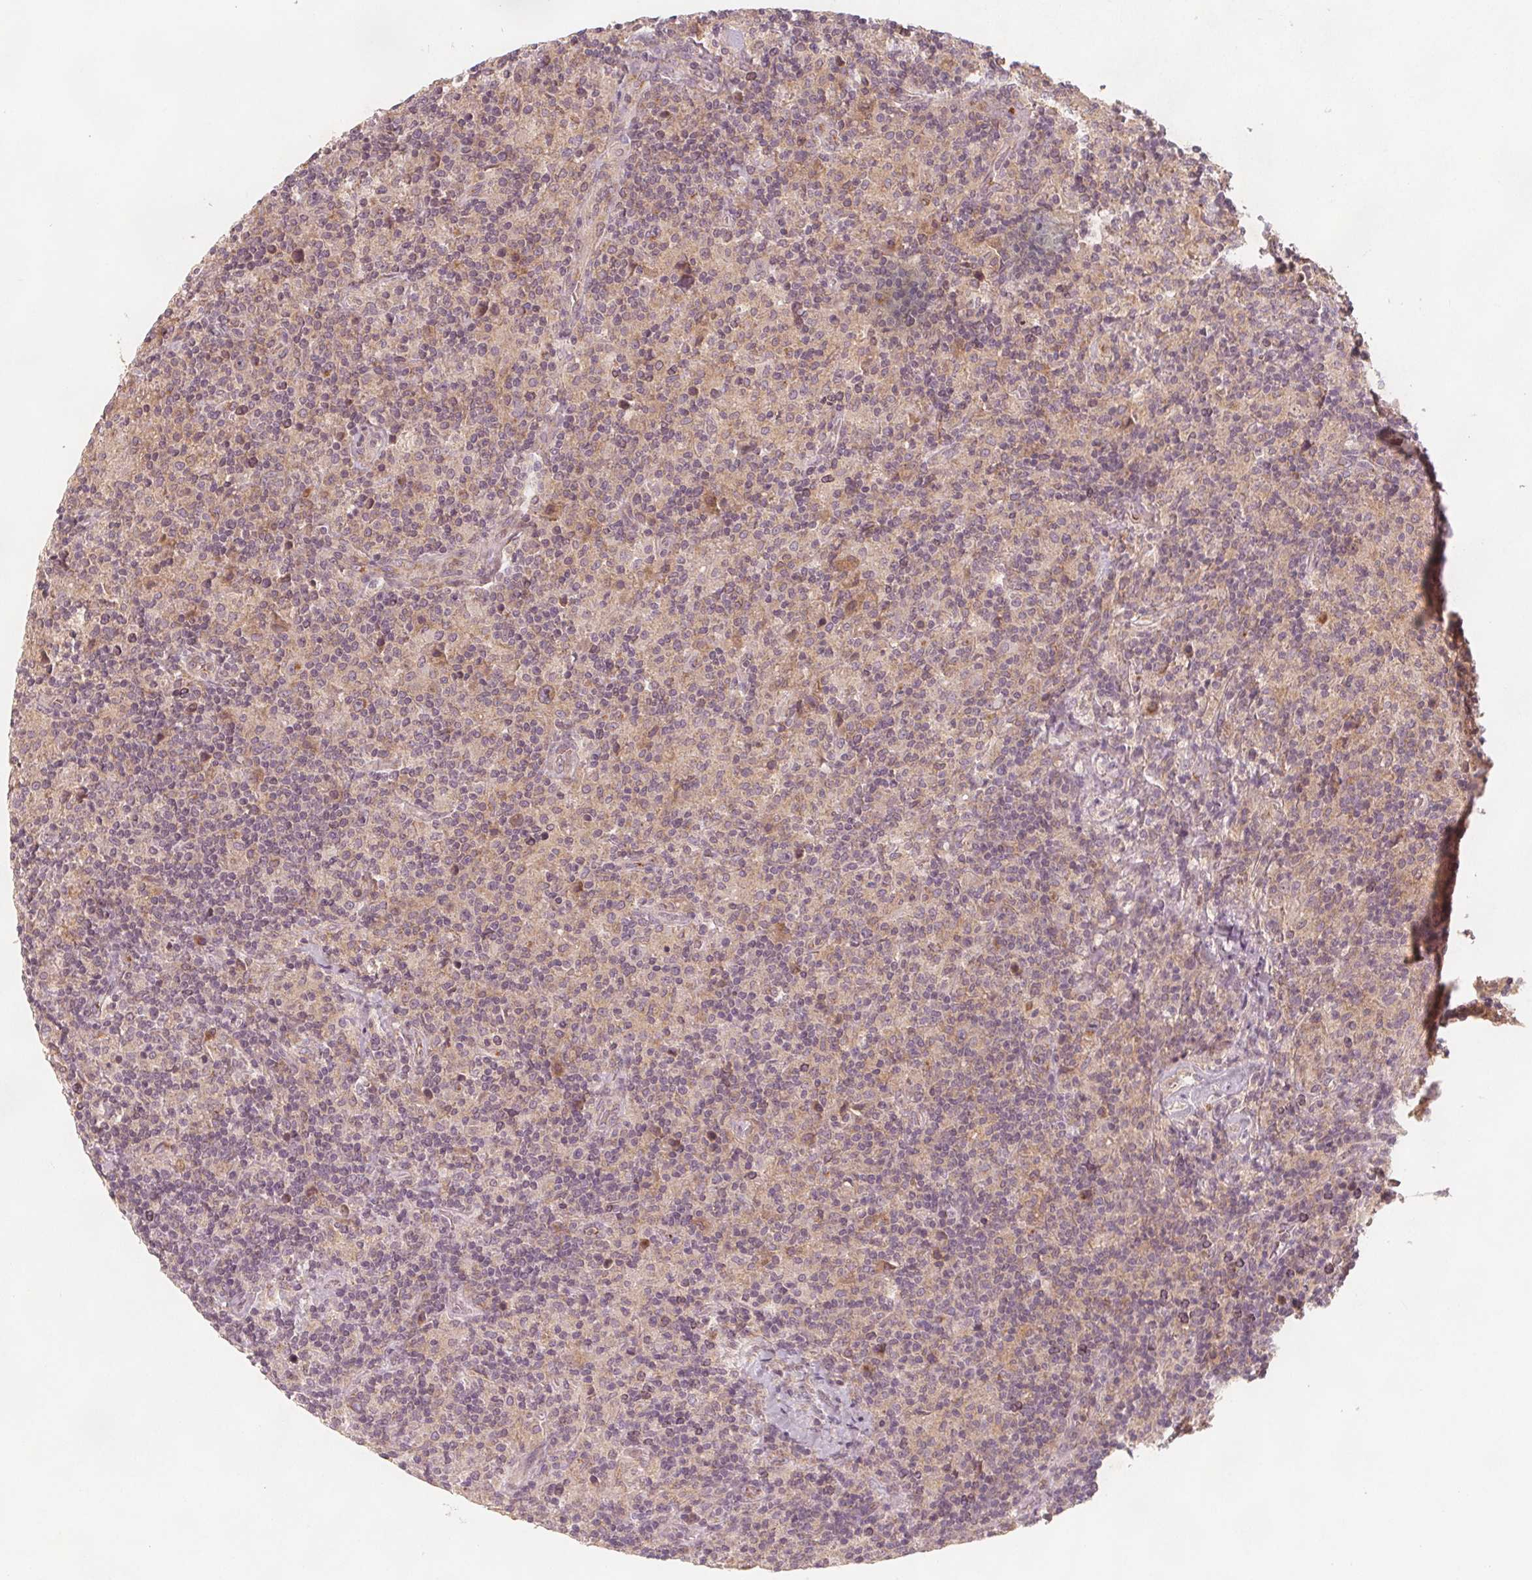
{"staining": {"intensity": "weak", "quantity": "25%-75%", "location": "cytoplasmic/membranous"}, "tissue": "lymphoma", "cell_type": "Tumor cells", "image_type": "cancer", "snomed": [{"axis": "morphology", "description": "Hodgkin's disease, NOS"}, {"axis": "topography", "description": "Lymph node"}], "caption": "DAB immunohistochemical staining of human lymphoma demonstrates weak cytoplasmic/membranous protein staining in about 25%-75% of tumor cells.", "gene": "NCSTN", "patient": {"sex": "male", "age": 70}}